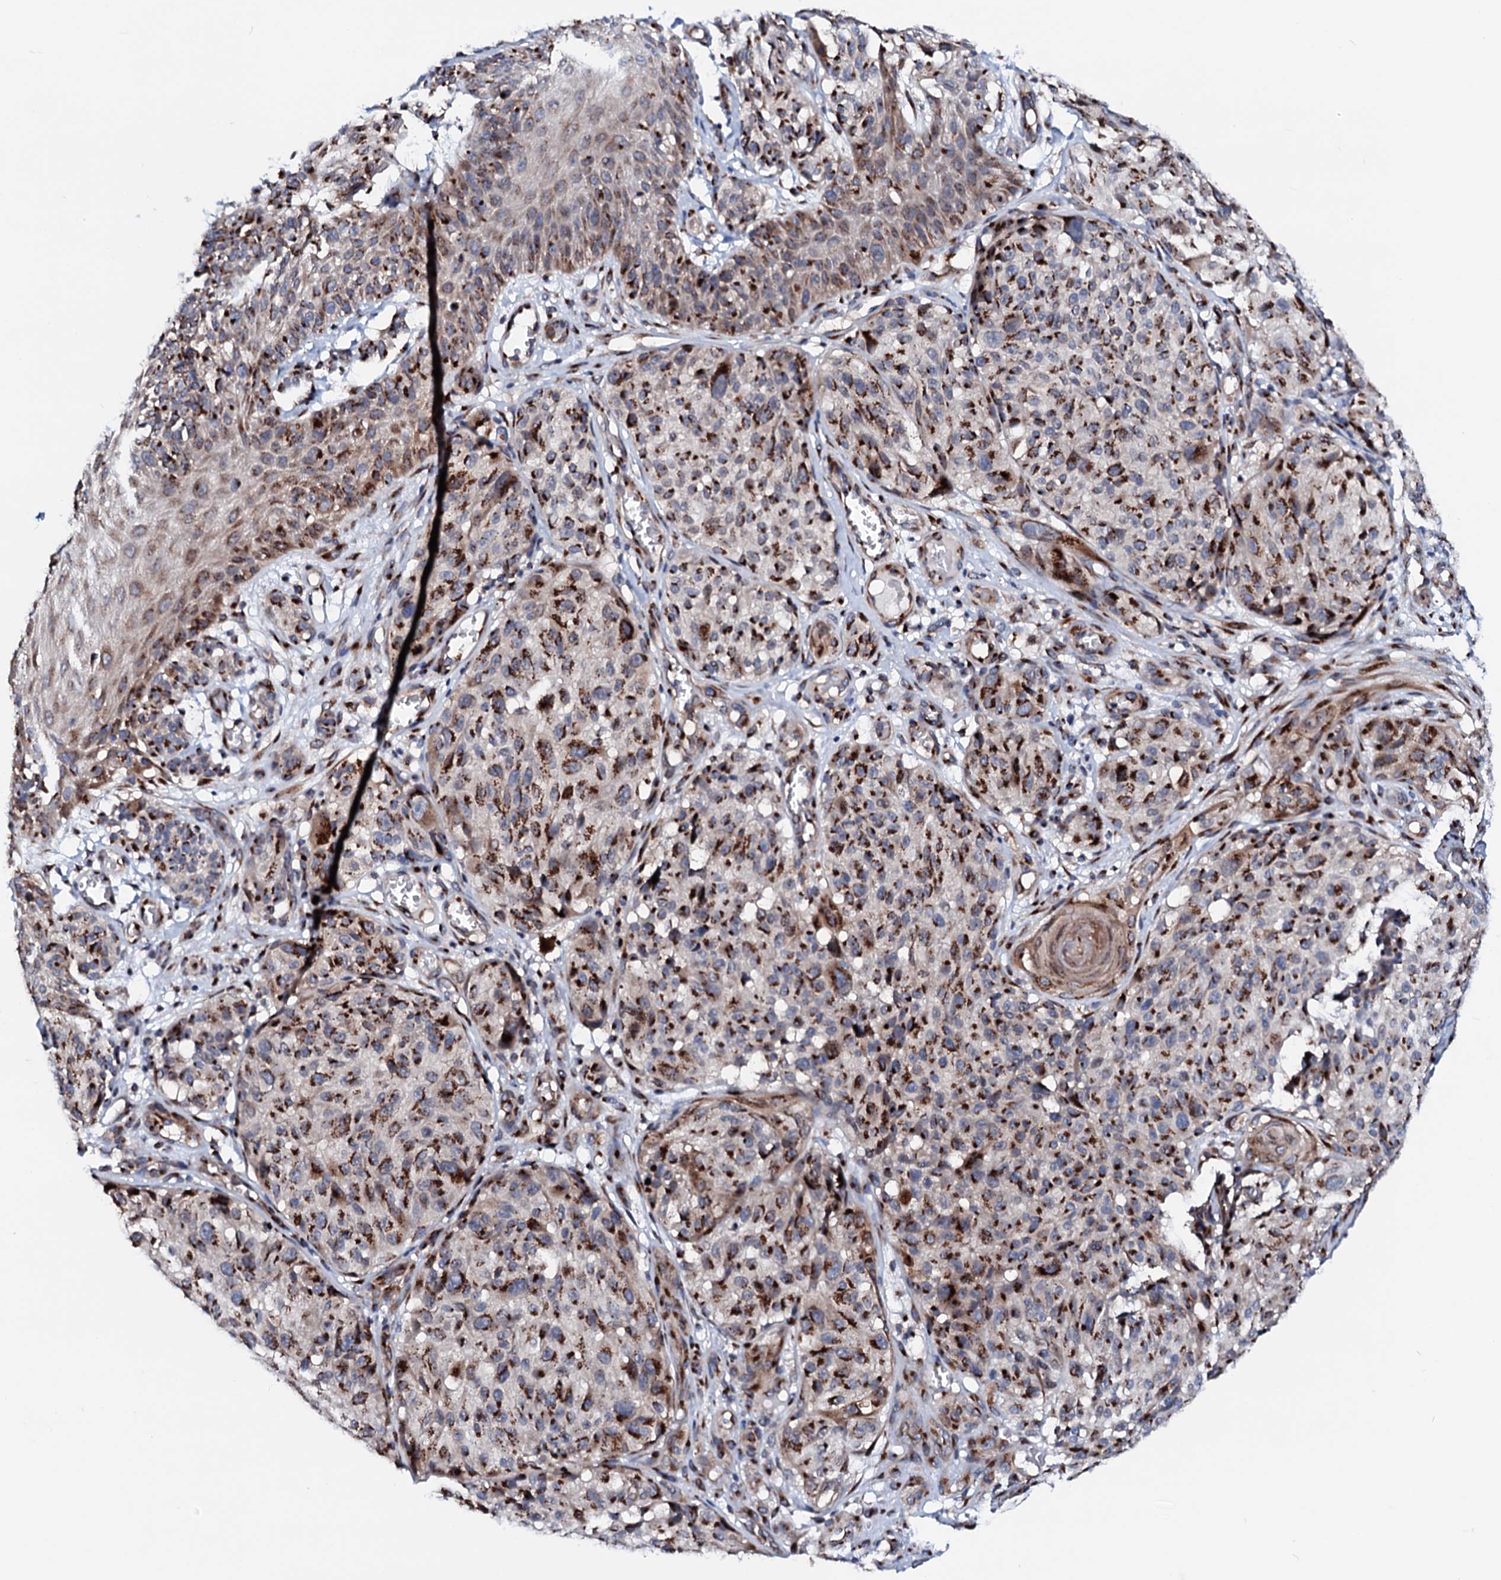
{"staining": {"intensity": "moderate", "quantity": ">75%", "location": "cytoplasmic/membranous"}, "tissue": "melanoma", "cell_type": "Tumor cells", "image_type": "cancer", "snomed": [{"axis": "morphology", "description": "Malignant melanoma, NOS"}, {"axis": "topography", "description": "Skin"}], "caption": "Moderate cytoplasmic/membranous staining is appreciated in approximately >75% of tumor cells in malignant melanoma.", "gene": "TMCO3", "patient": {"sex": "male", "age": 83}}